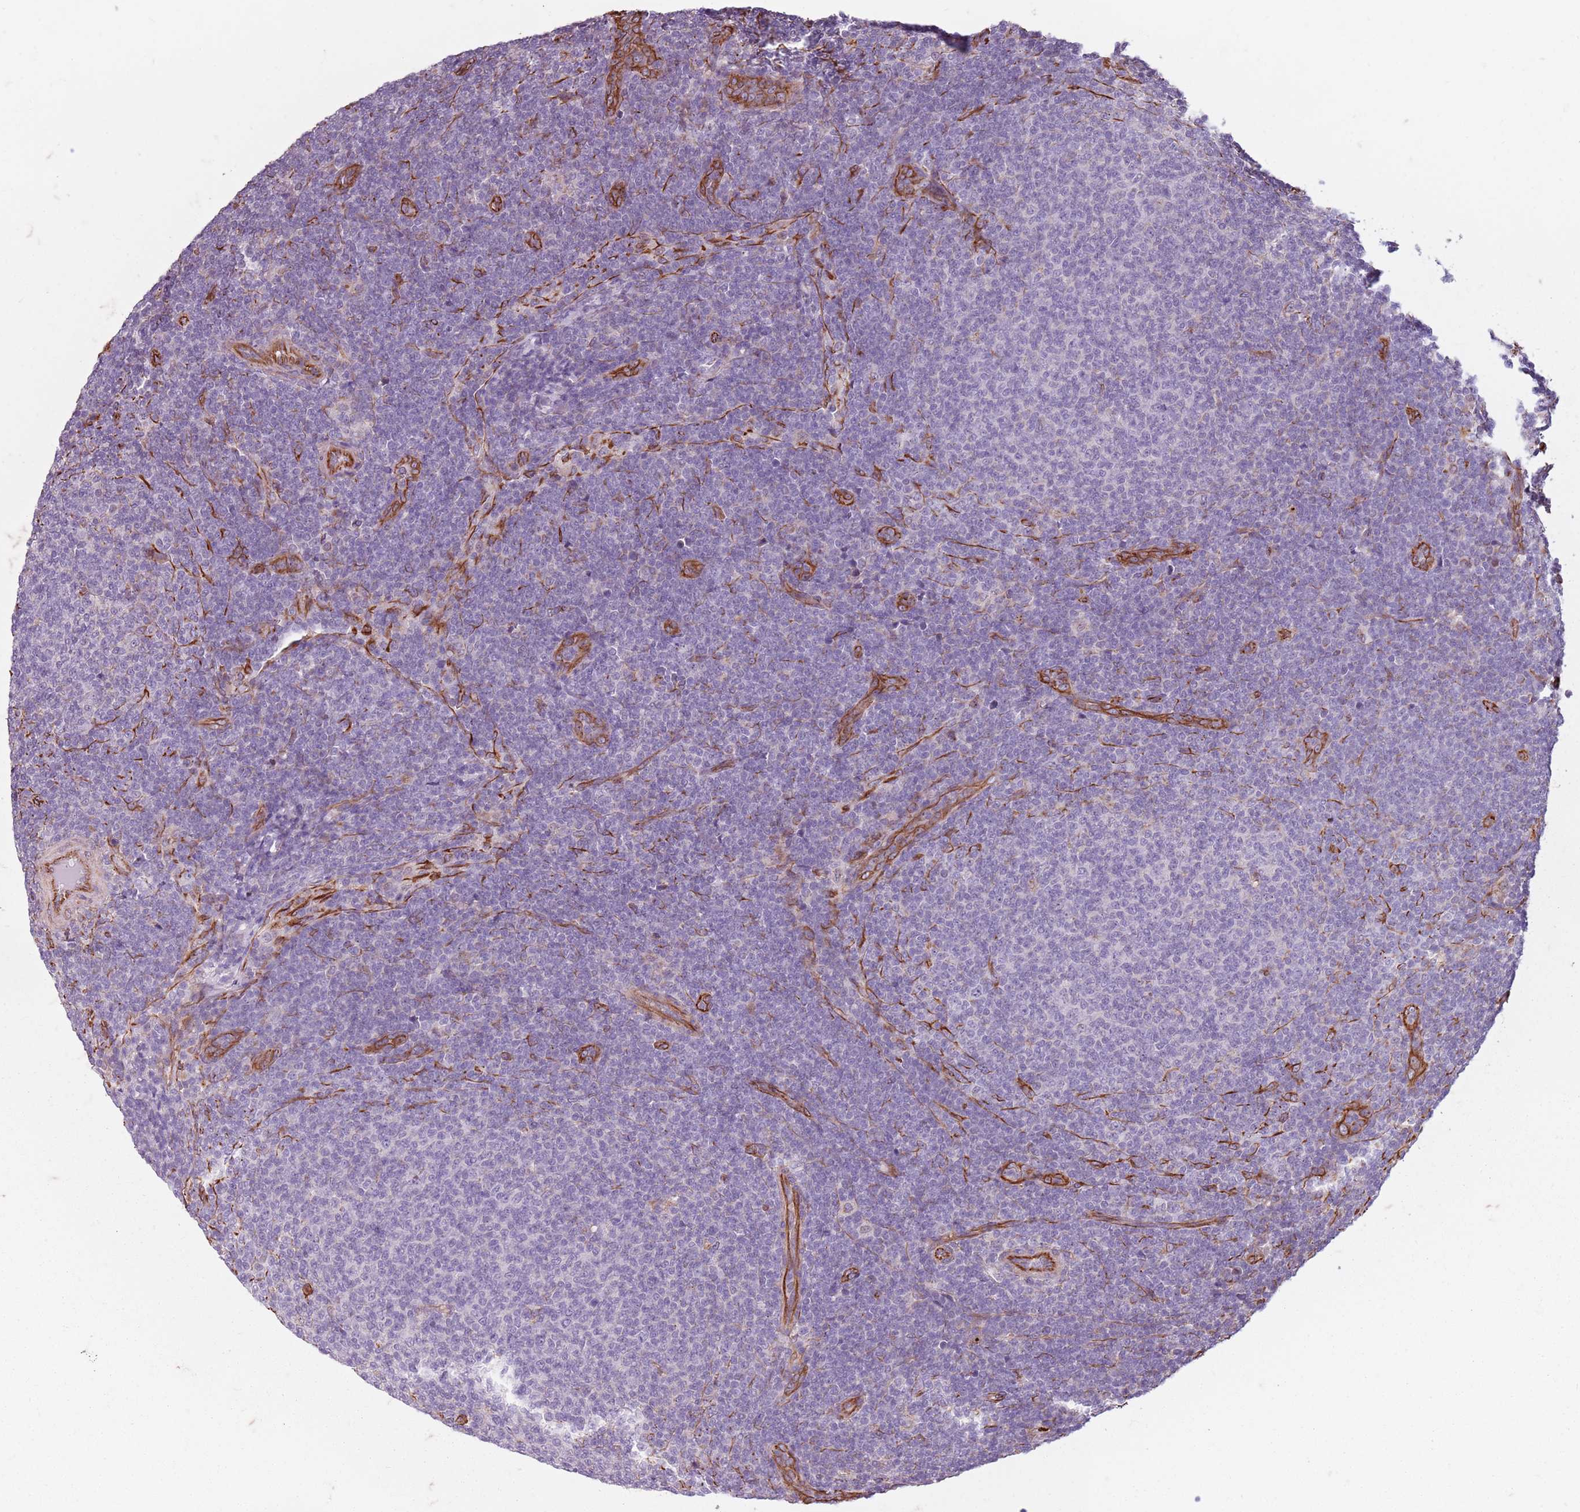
{"staining": {"intensity": "negative", "quantity": "none", "location": "none"}, "tissue": "lymphoma", "cell_type": "Tumor cells", "image_type": "cancer", "snomed": [{"axis": "morphology", "description": "Malignant lymphoma, non-Hodgkin's type, Low grade"}, {"axis": "topography", "description": "Lymph node"}], "caption": "Tumor cells are negative for protein expression in human malignant lymphoma, non-Hodgkin's type (low-grade).", "gene": "TAS2R38", "patient": {"sex": "male", "age": 66}}